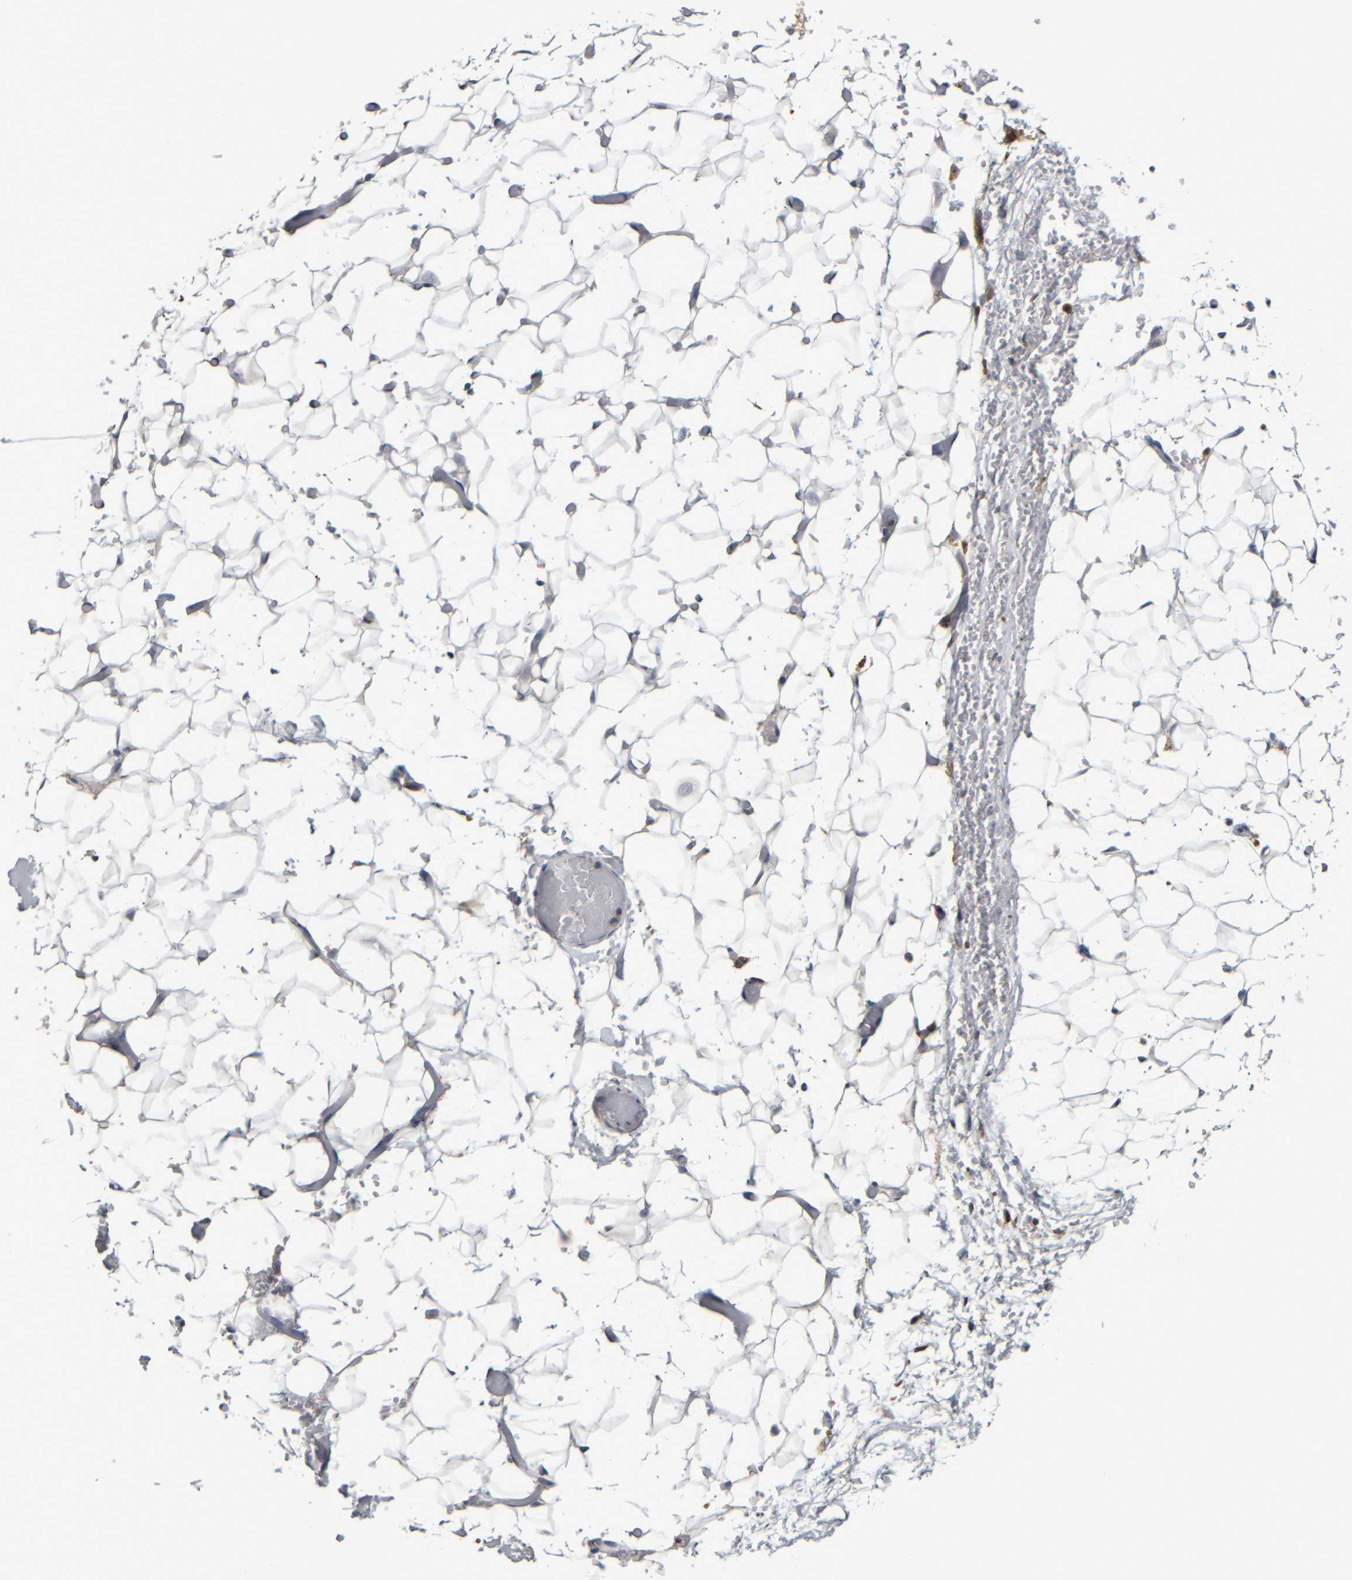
{"staining": {"intensity": "negative", "quantity": "none", "location": "none"}, "tissue": "adipose tissue", "cell_type": "Adipocytes", "image_type": "normal", "snomed": [{"axis": "morphology", "description": "Normal tissue, NOS"}, {"axis": "topography", "description": "Kidney"}, {"axis": "topography", "description": "Peripheral nerve tissue"}], "caption": "Adipocytes are negative for brown protein staining in unremarkable adipose tissue.", "gene": "COL14A1", "patient": {"sex": "male", "age": 7}}